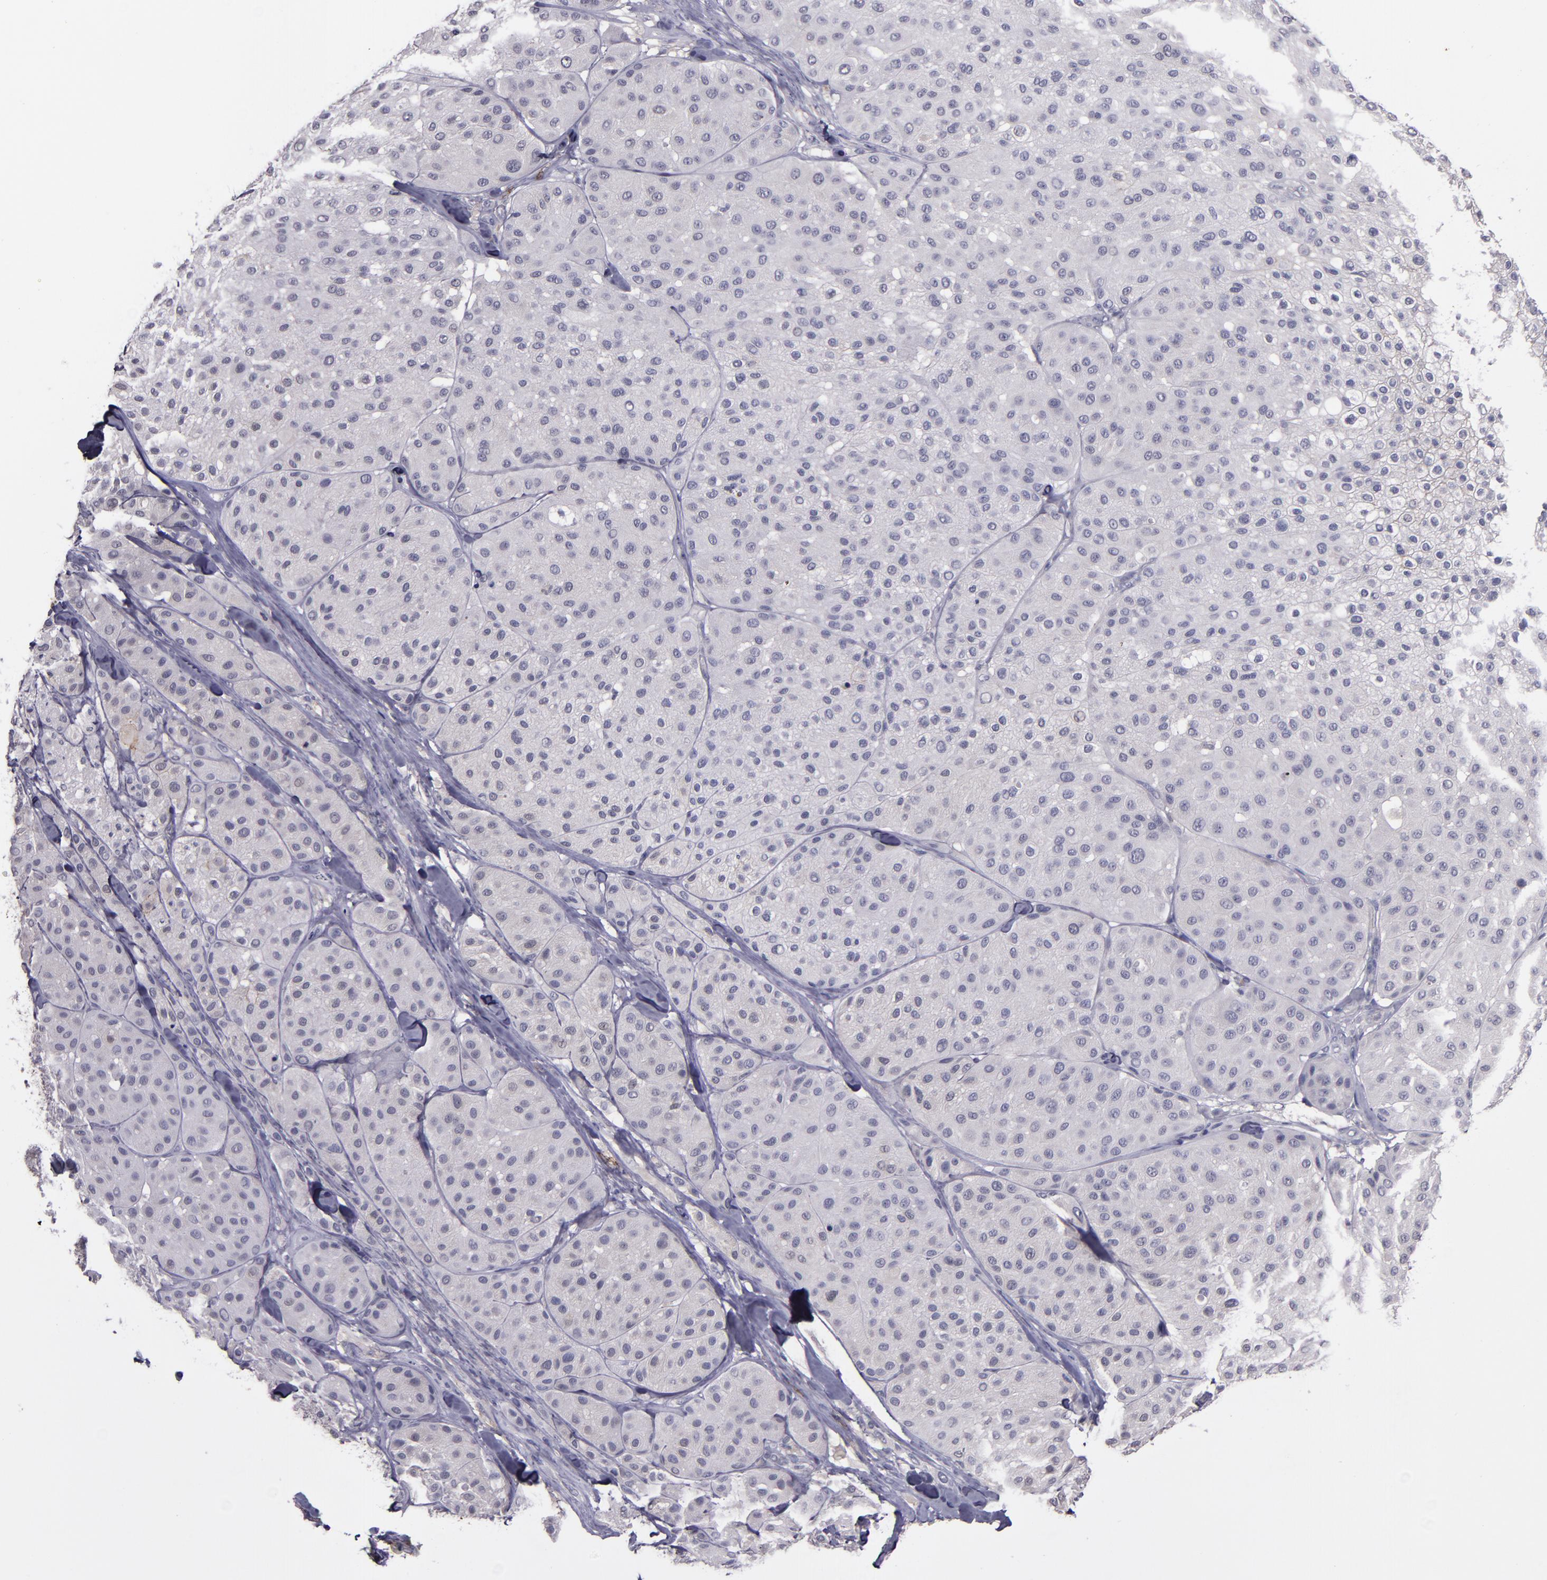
{"staining": {"intensity": "weak", "quantity": "<25%", "location": "cytoplasmic/membranous"}, "tissue": "melanoma", "cell_type": "Tumor cells", "image_type": "cancer", "snomed": [{"axis": "morphology", "description": "Normal tissue, NOS"}, {"axis": "morphology", "description": "Malignant melanoma, Metastatic site"}, {"axis": "topography", "description": "Skin"}], "caption": "There is no significant expression in tumor cells of melanoma.", "gene": "MFGE8", "patient": {"sex": "male", "age": 41}}